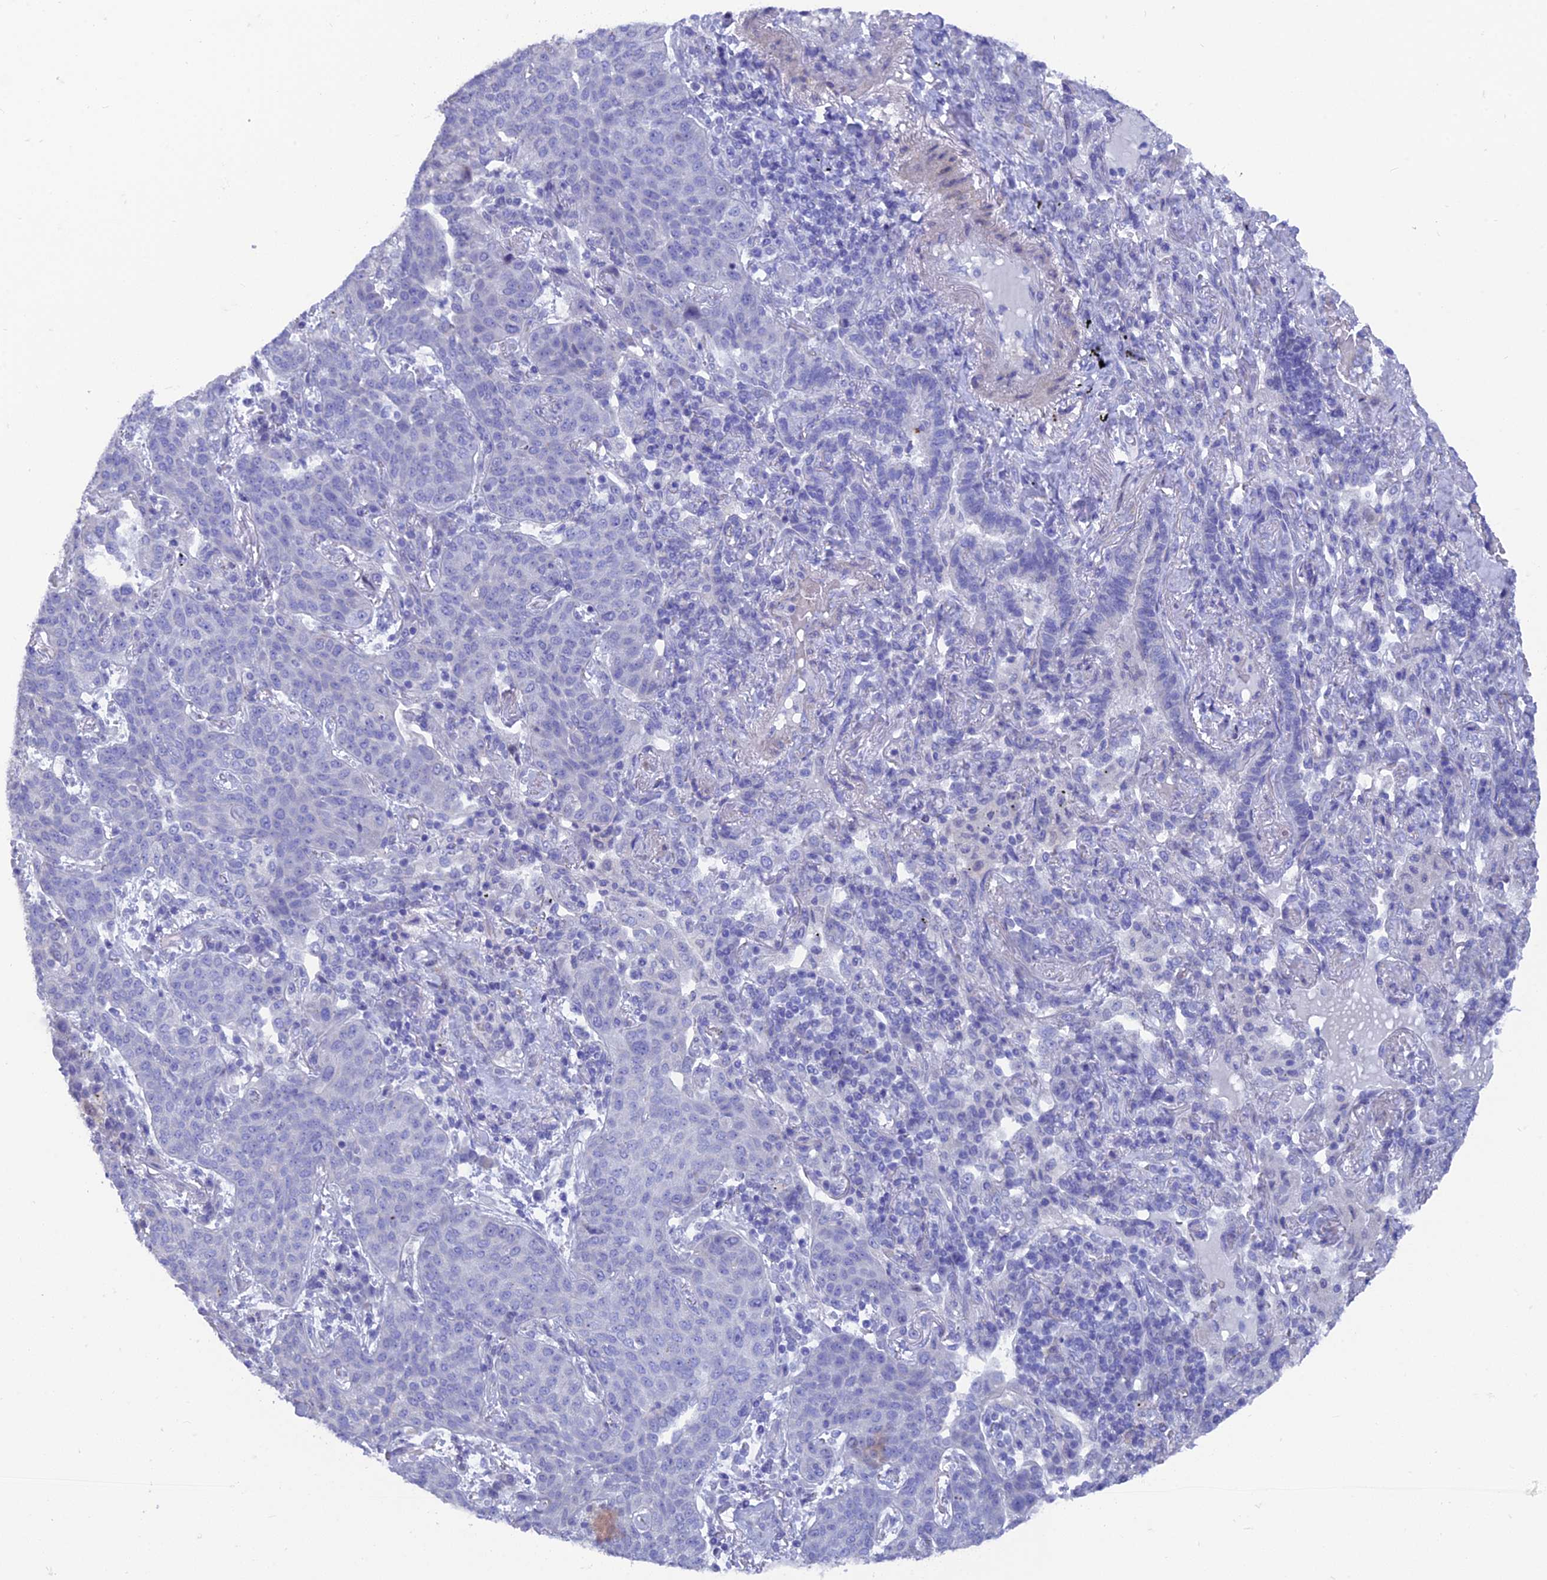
{"staining": {"intensity": "negative", "quantity": "none", "location": "none"}, "tissue": "lung cancer", "cell_type": "Tumor cells", "image_type": "cancer", "snomed": [{"axis": "morphology", "description": "Squamous cell carcinoma, NOS"}, {"axis": "topography", "description": "Lung"}], "caption": "Histopathology image shows no protein expression in tumor cells of lung squamous cell carcinoma tissue.", "gene": "AK4", "patient": {"sex": "female", "age": 70}}